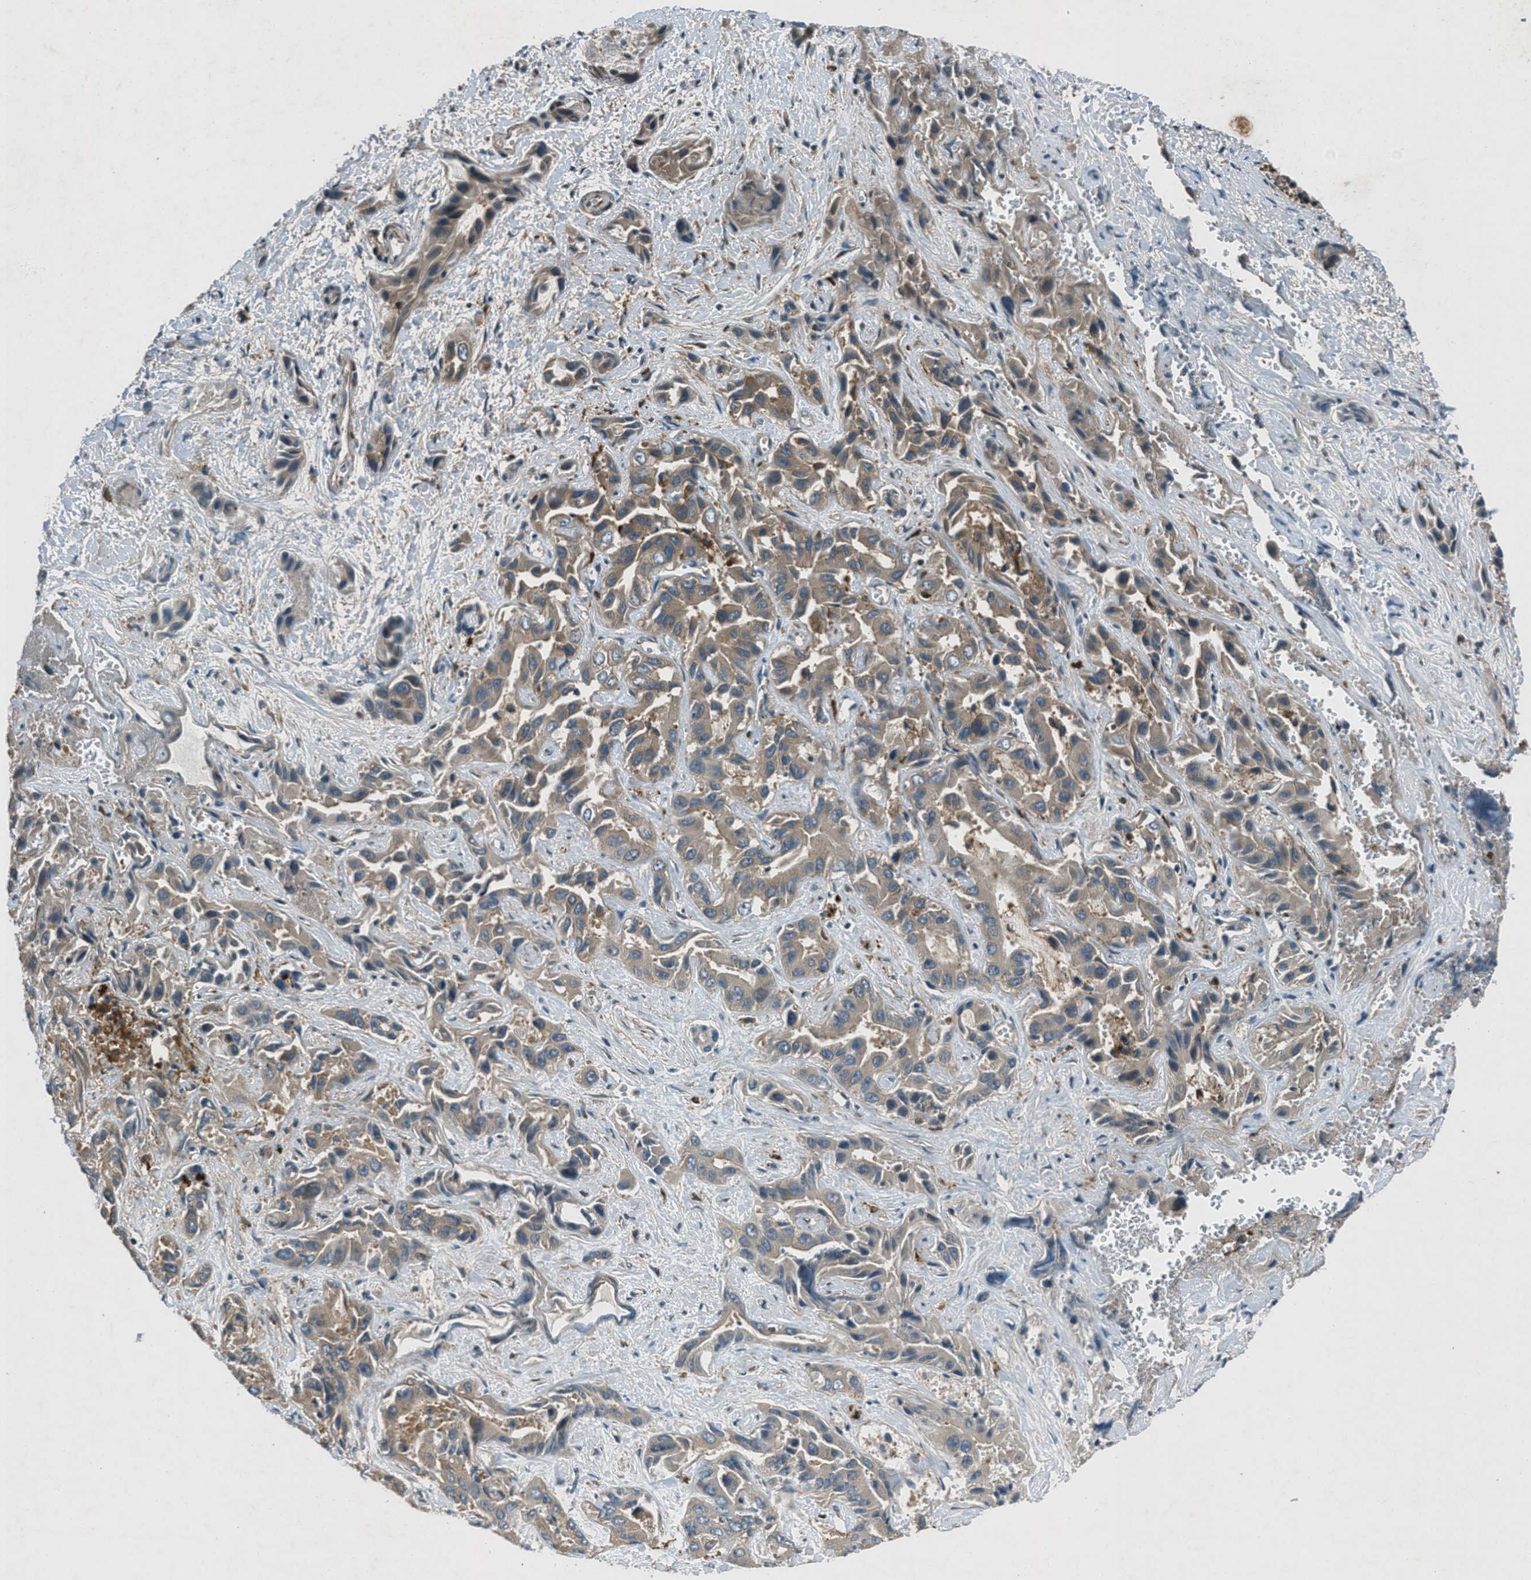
{"staining": {"intensity": "moderate", "quantity": ">75%", "location": "cytoplasmic/membranous"}, "tissue": "liver cancer", "cell_type": "Tumor cells", "image_type": "cancer", "snomed": [{"axis": "morphology", "description": "Cholangiocarcinoma"}, {"axis": "topography", "description": "Liver"}], "caption": "A brown stain highlights moderate cytoplasmic/membranous expression of a protein in human cholangiocarcinoma (liver) tumor cells. The protein is stained brown, and the nuclei are stained in blue (DAB (3,3'-diaminobenzidine) IHC with brightfield microscopy, high magnification).", "gene": "EPSTI1", "patient": {"sex": "female", "age": 52}}